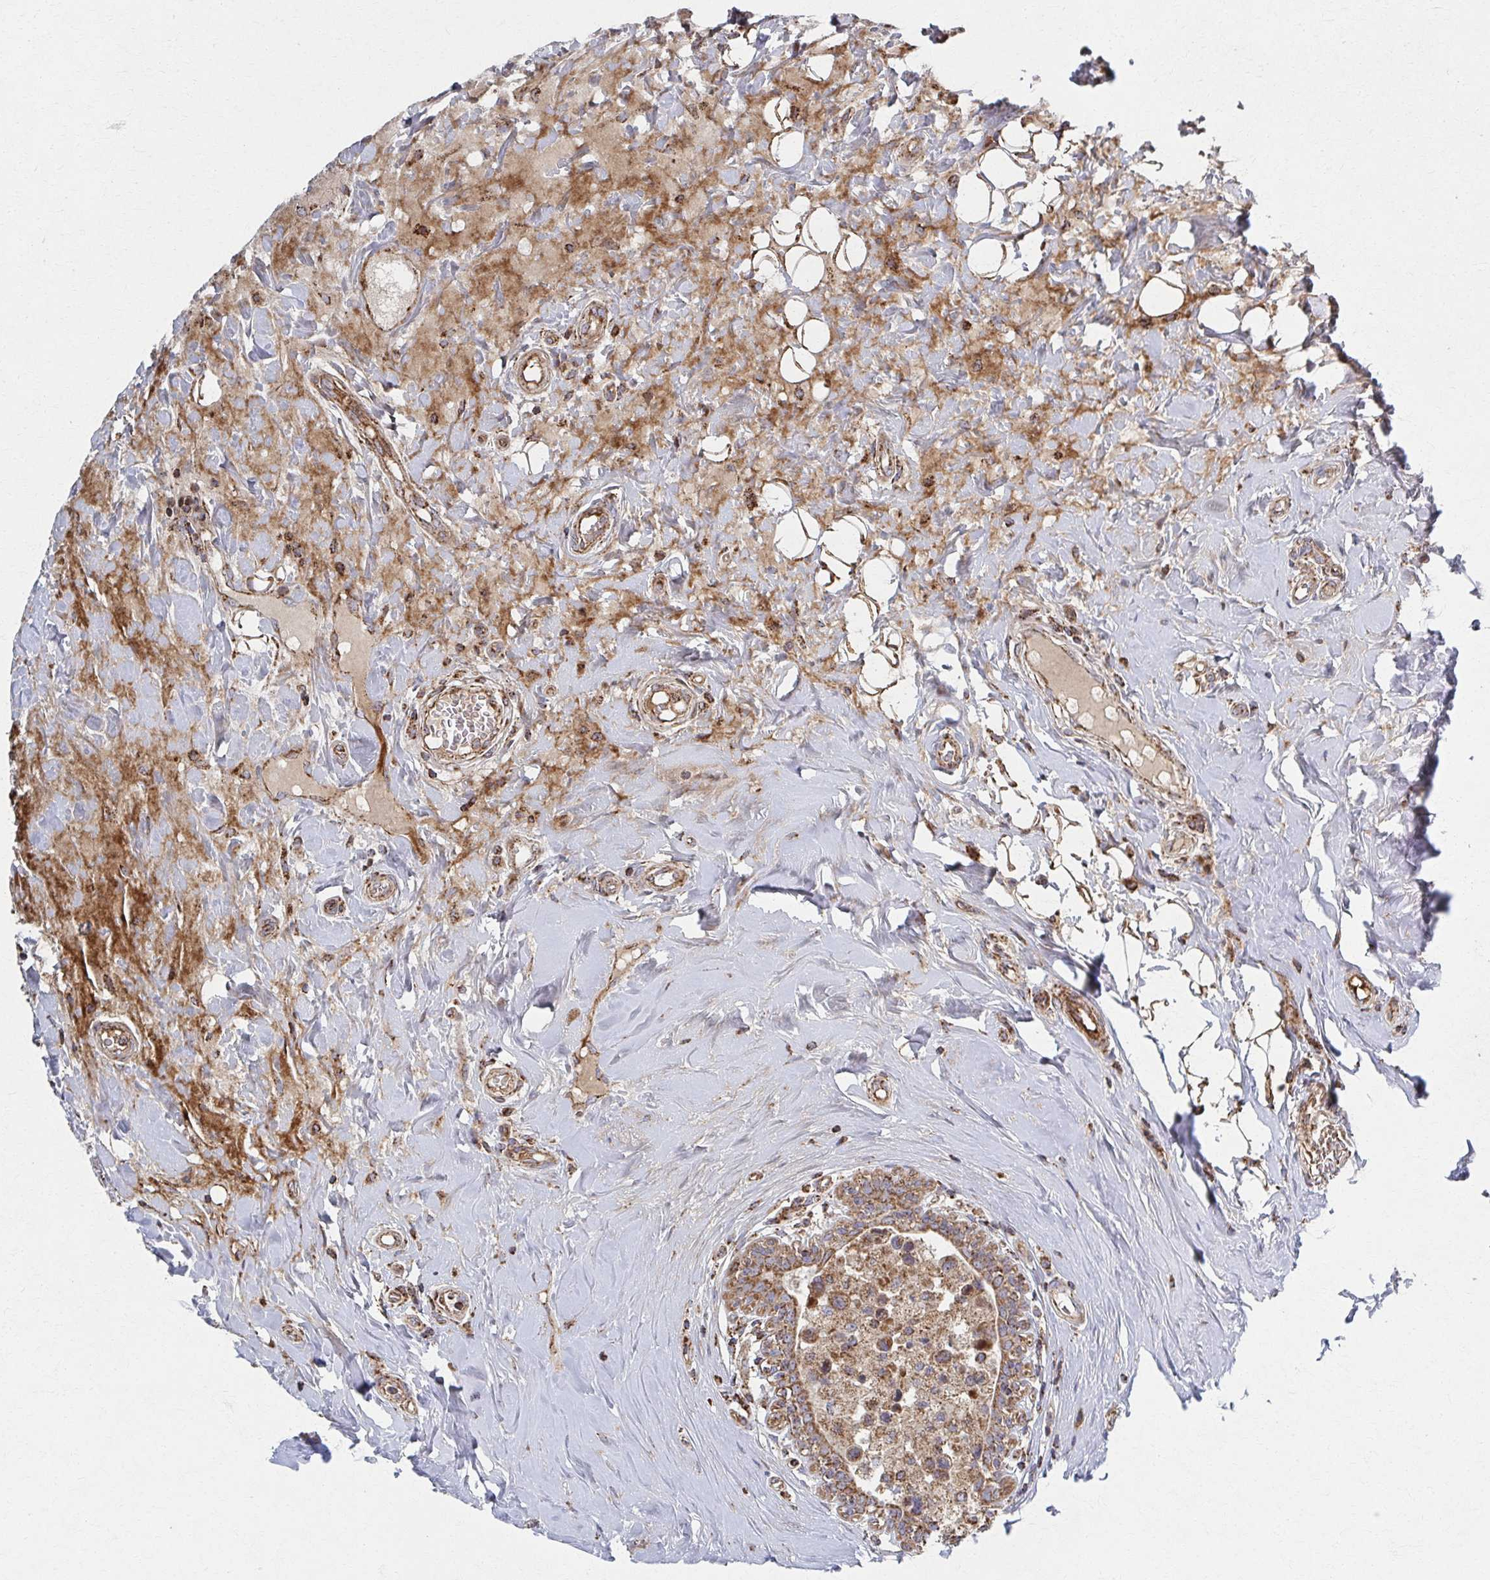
{"staining": {"intensity": "moderate", "quantity": ">75%", "location": "cytoplasmic/membranous"}, "tissue": "breast cancer", "cell_type": "Tumor cells", "image_type": "cancer", "snomed": [{"axis": "morphology", "description": "Duct carcinoma"}, {"axis": "topography", "description": "Breast"}], "caption": "Immunohistochemical staining of breast cancer (intraductal carcinoma) reveals moderate cytoplasmic/membranous protein staining in about >75% of tumor cells. Using DAB (brown) and hematoxylin (blue) stains, captured at high magnification using brightfield microscopy.", "gene": "SAT1", "patient": {"sex": "female", "age": 24}}